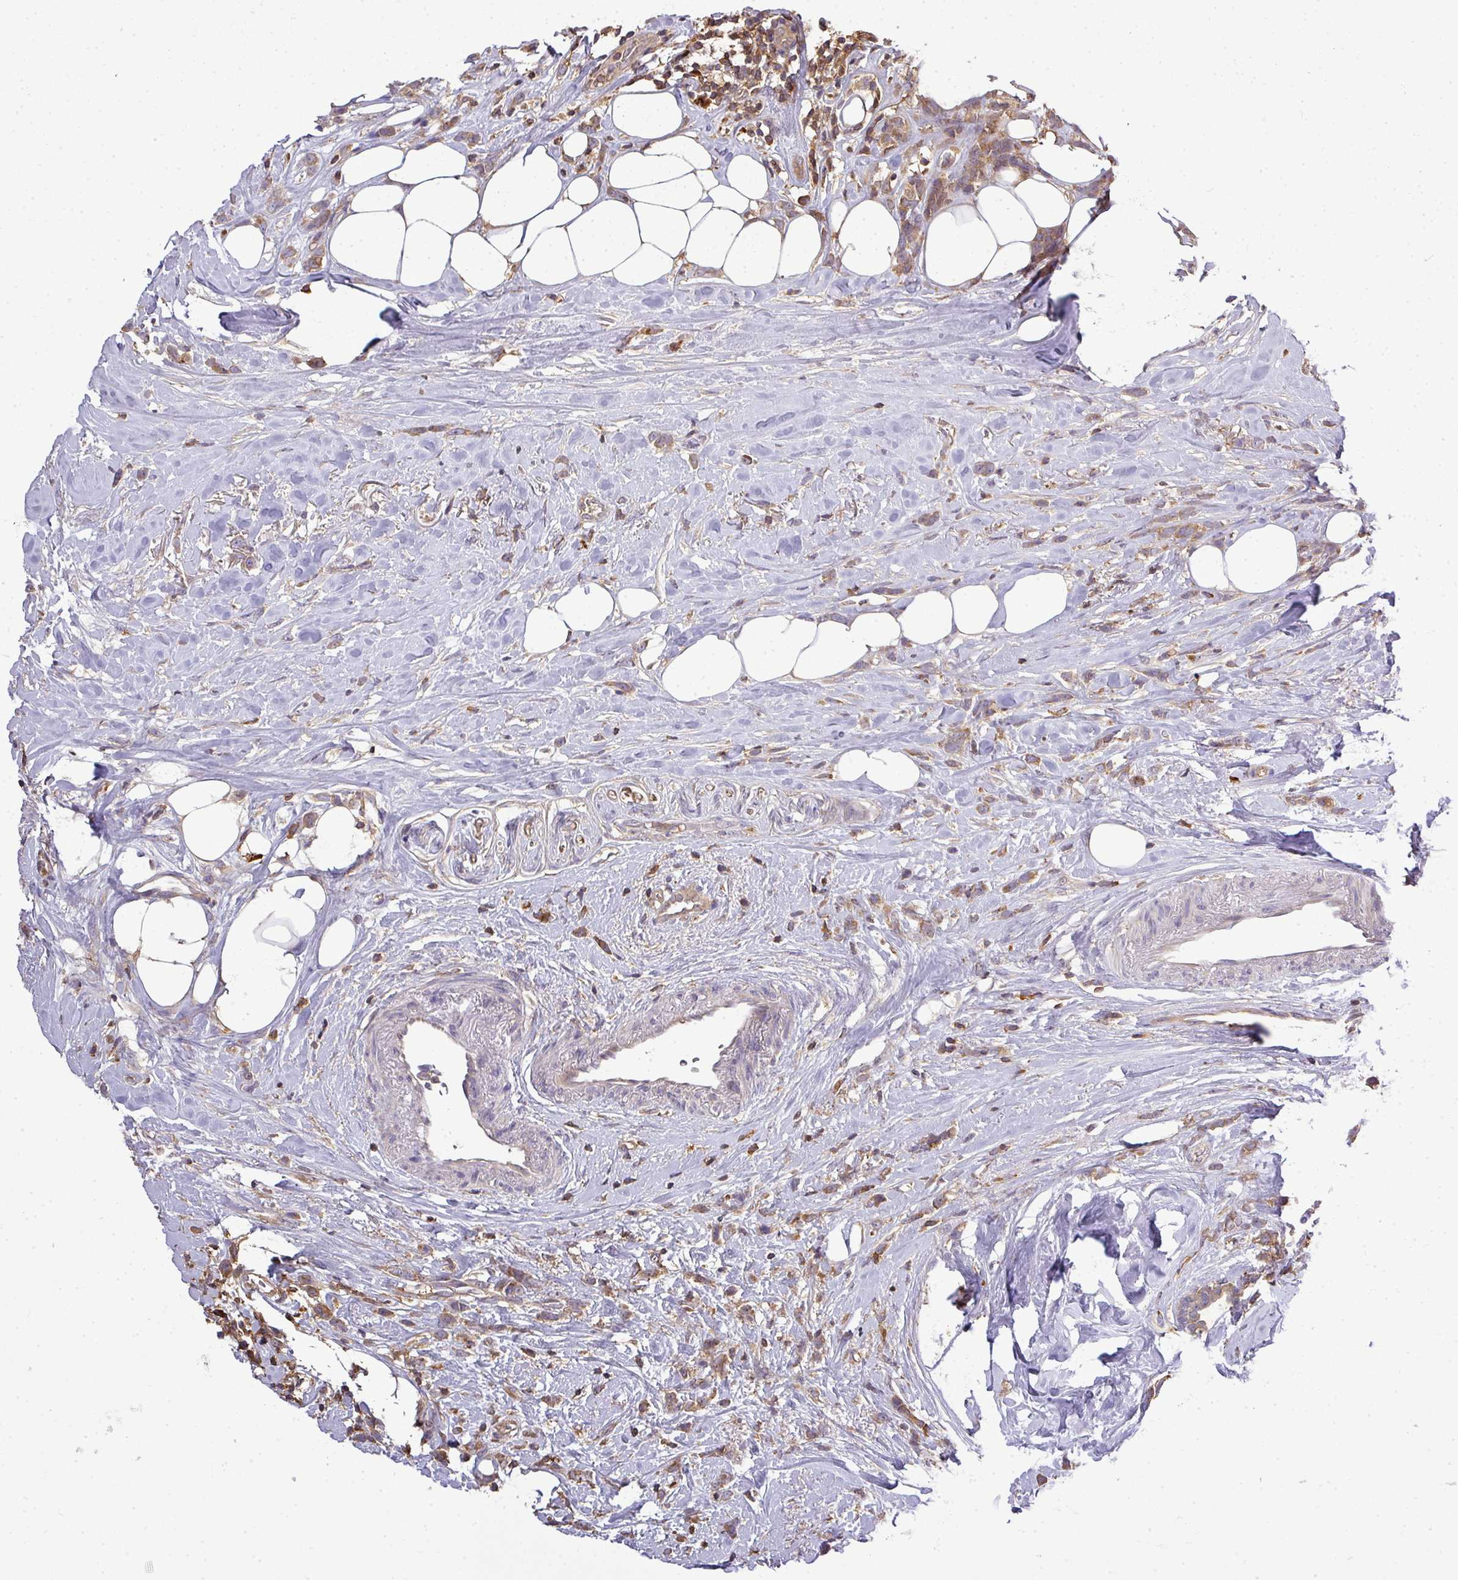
{"staining": {"intensity": "weak", "quantity": ">75%", "location": "cytoplasmic/membranous"}, "tissue": "breast cancer", "cell_type": "Tumor cells", "image_type": "cancer", "snomed": [{"axis": "morphology", "description": "Duct carcinoma"}, {"axis": "topography", "description": "Breast"}], "caption": "There is low levels of weak cytoplasmic/membranous expression in tumor cells of breast invasive ductal carcinoma, as demonstrated by immunohistochemical staining (brown color).", "gene": "STAT5A", "patient": {"sex": "female", "age": 80}}